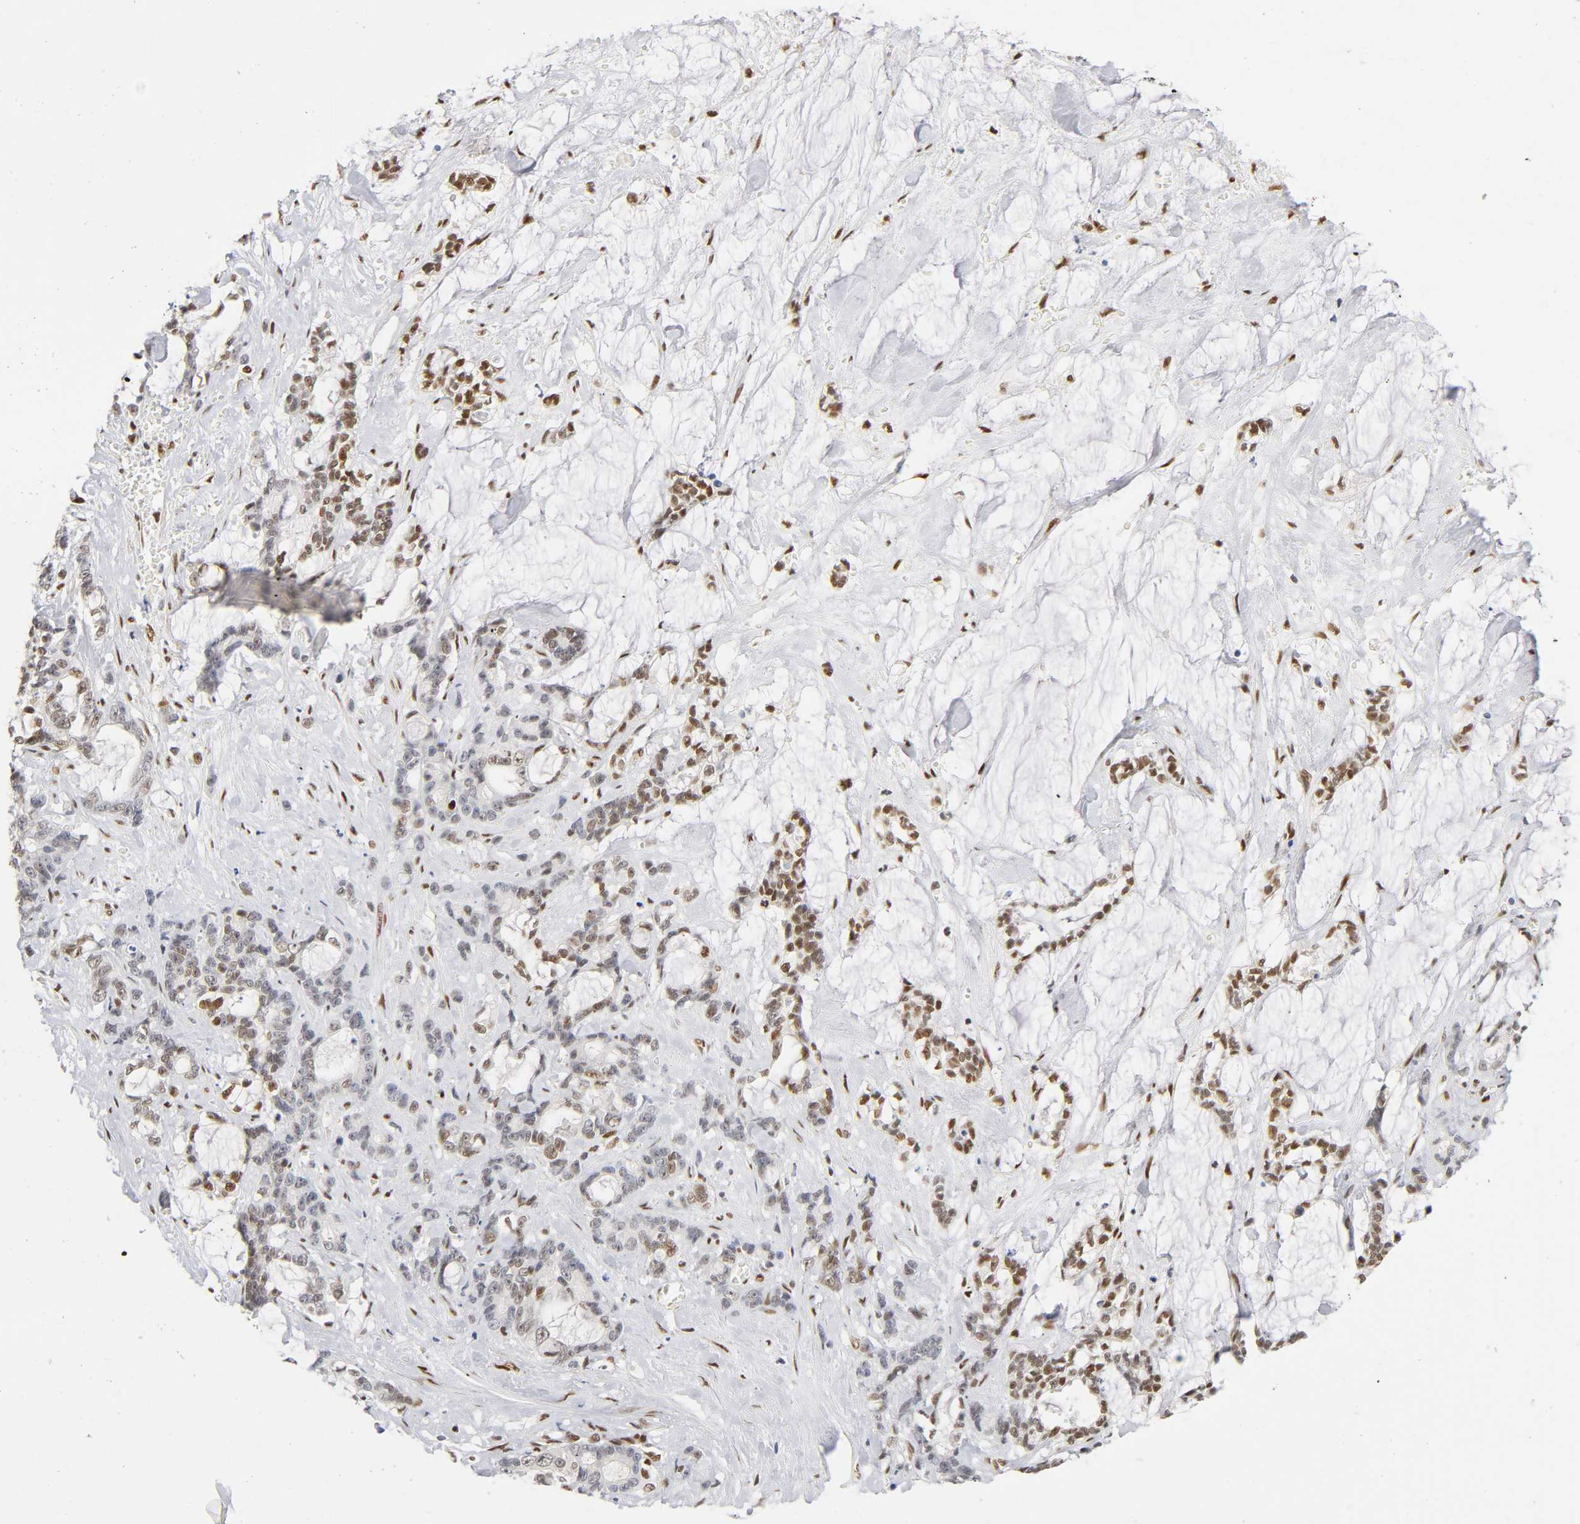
{"staining": {"intensity": "moderate", "quantity": "25%-75%", "location": "nuclear"}, "tissue": "pancreatic cancer", "cell_type": "Tumor cells", "image_type": "cancer", "snomed": [{"axis": "morphology", "description": "Adenocarcinoma, NOS"}, {"axis": "topography", "description": "Pancreas"}], "caption": "IHC staining of pancreatic cancer (adenocarcinoma), which demonstrates medium levels of moderate nuclear staining in about 25%-75% of tumor cells indicating moderate nuclear protein expression. The staining was performed using DAB (brown) for protein detection and nuclei were counterstained in hematoxylin (blue).", "gene": "NR3C1", "patient": {"sex": "female", "age": 73}}